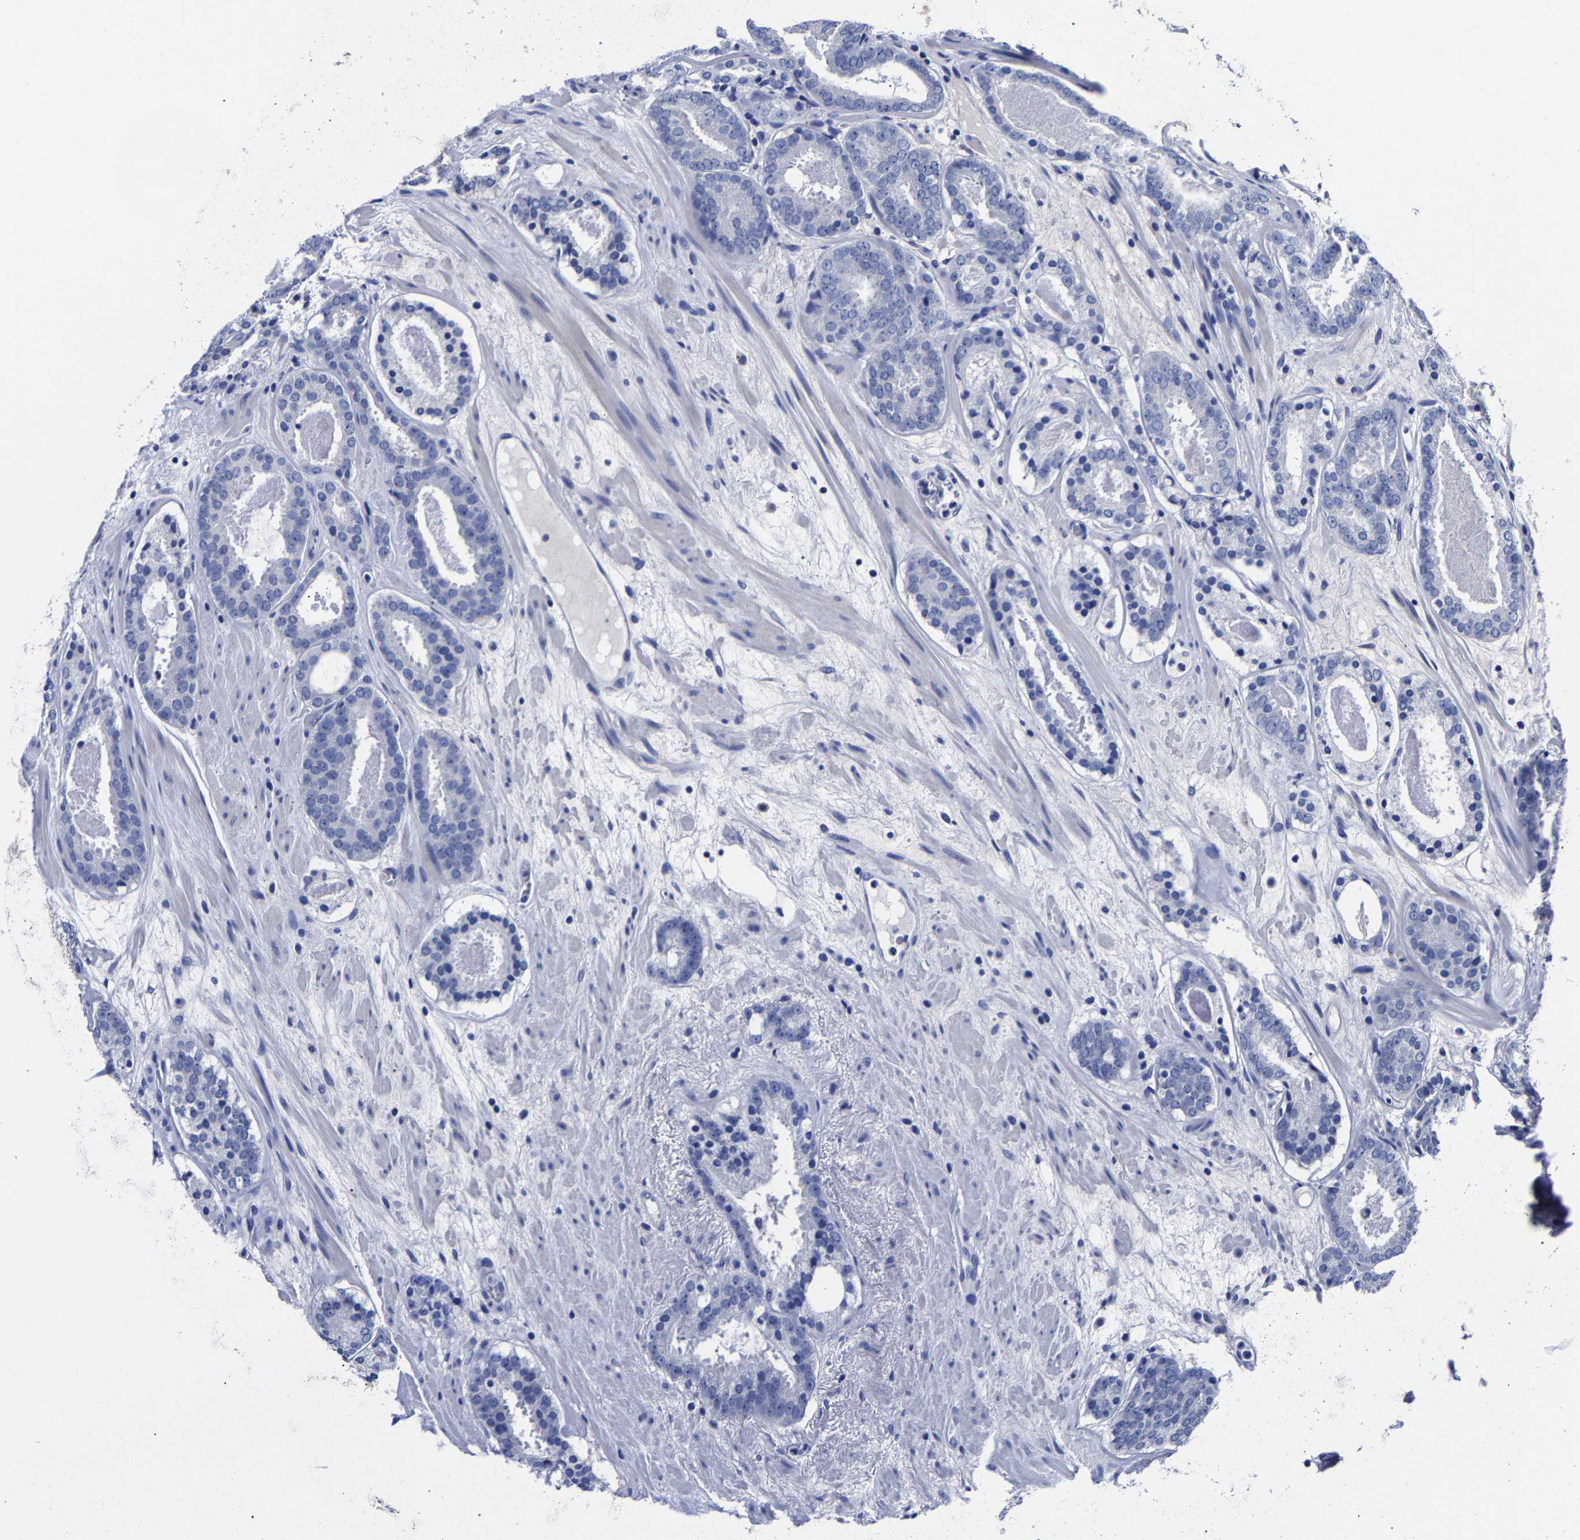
{"staining": {"intensity": "negative", "quantity": "none", "location": "none"}, "tissue": "prostate cancer", "cell_type": "Tumor cells", "image_type": "cancer", "snomed": [{"axis": "morphology", "description": "Adenocarcinoma, Low grade"}, {"axis": "topography", "description": "Prostate"}], "caption": "This histopathology image is of prostate low-grade adenocarcinoma stained with IHC to label a protein in brown with the nuclei are counter-stained blue. There is no expression in tumor cells.", "gene": "CPA2", "patient": {"sex": "male", "age": 69}}